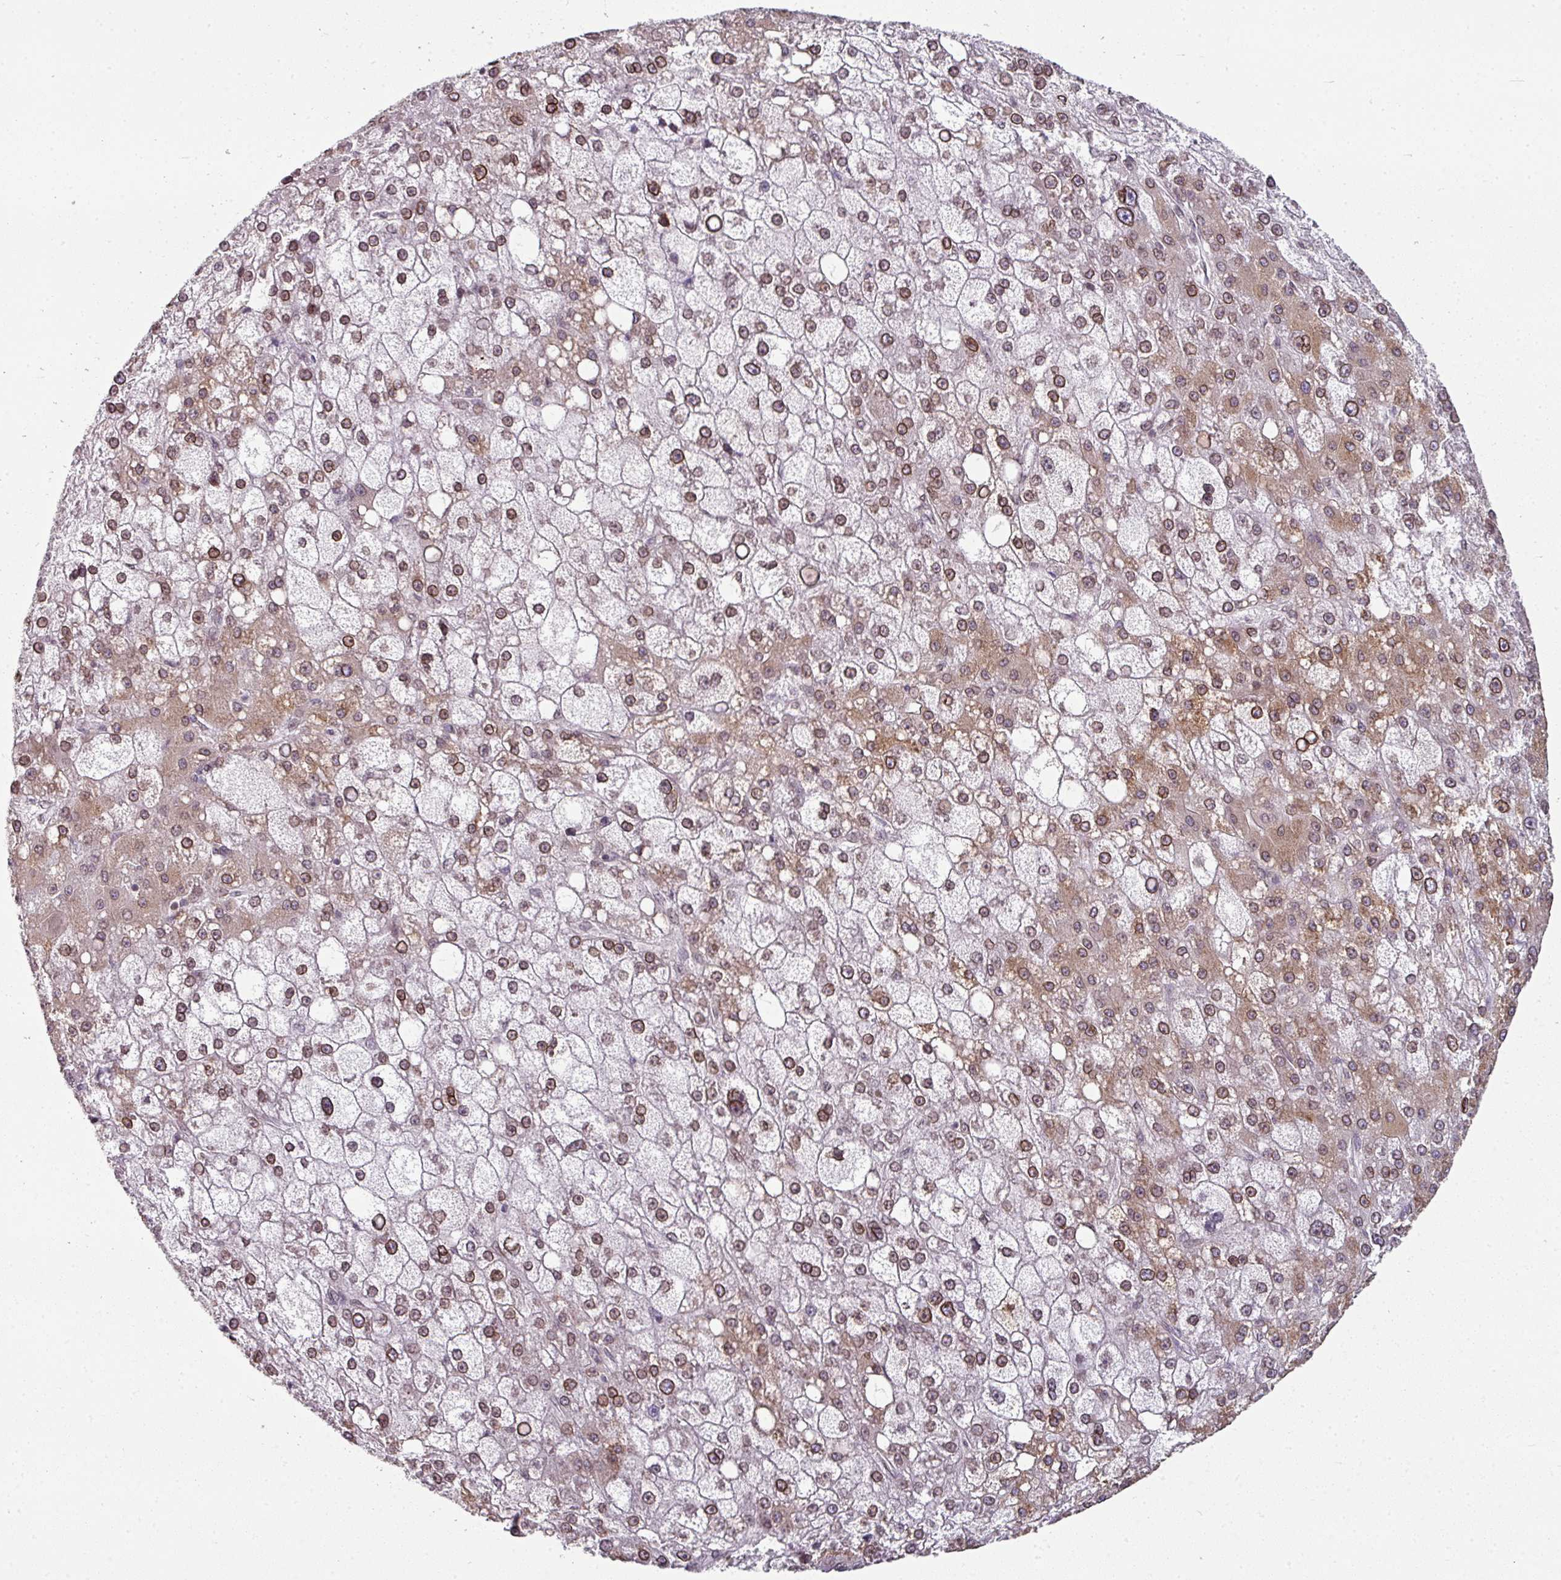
{"staining": {"intensity": "moderate", "quantity": ">75%", "location": "cytoplasmic/membranous,nuclear"}, "tissue": "liver cancer", "cell_type": "Tumor cells", "image_type": "cancer", "snomed": [{"axis": "morphology", "description": "Carcinoma, Hepatocellular, NOS"}, {"axis": "topography", "description": "Liver"}], "caption": "Human liver cancer stained for a protein (brown) demonstrates moderate cytoplasmic/membranous and nuclear positive staining in about >75% of tumor cells.", "gene": "RANGAP1", "patient": {"sex": "male", "age": 67}}